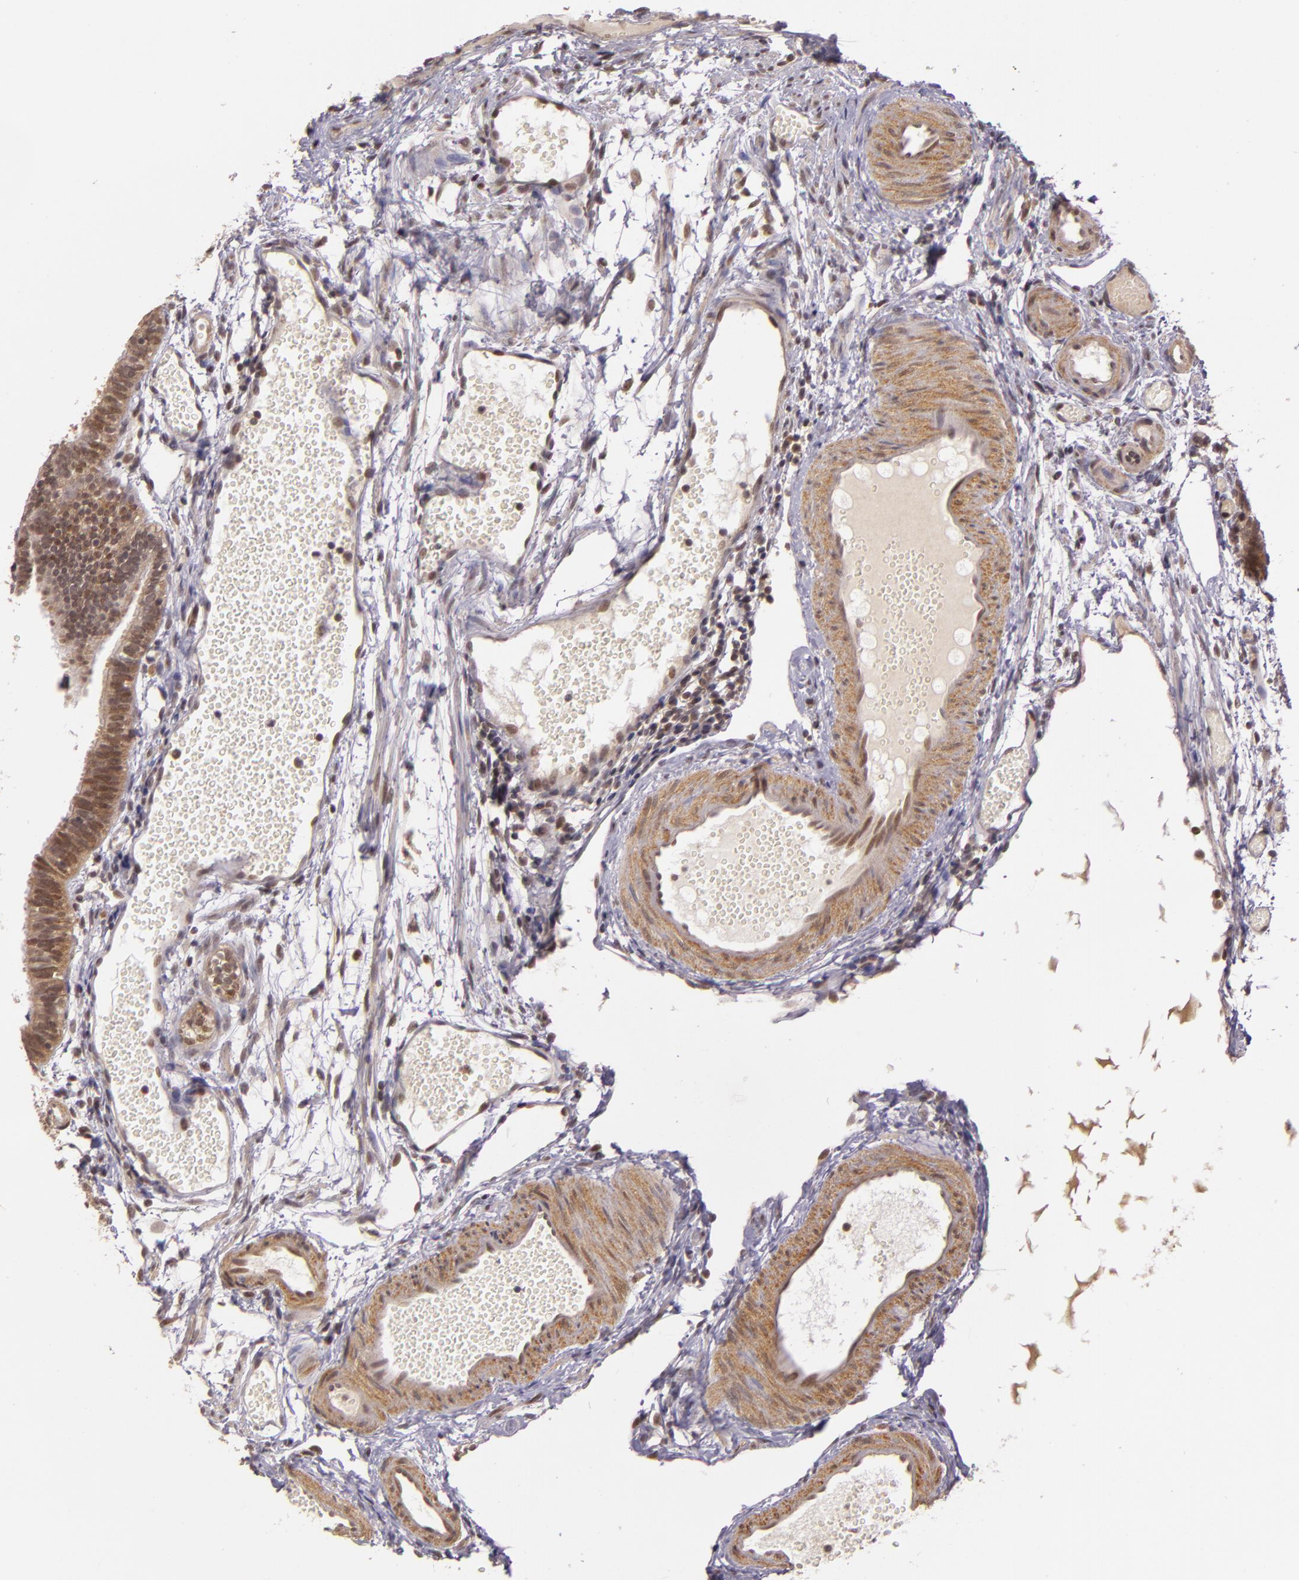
{"staining": {"intensity": "moderate", "quantity": ">75%", "location": "cytoplasmic/membranous"}, "tissue": "fallopian tube", "cell_type": "Glandular cells", "image_type": "normal", "snomed": [{"axis": "morphology", "description": "Normal tissue, NOS"}, {"axis": "topography", "description": "Fallopian tube"}], "caption": "Moderate cytoplasmic/membranous staining is present in approximately >75% of glandular cells in unremarkable fallopian tube. (Stains: DAB (3,3'-diaminobenzidine) in brown, nuclei in blue, Microscopy: brightfield microscopy at high magnification).", "gene": "TXNRD2", "patient": {"sex": "female", "age": 29}}